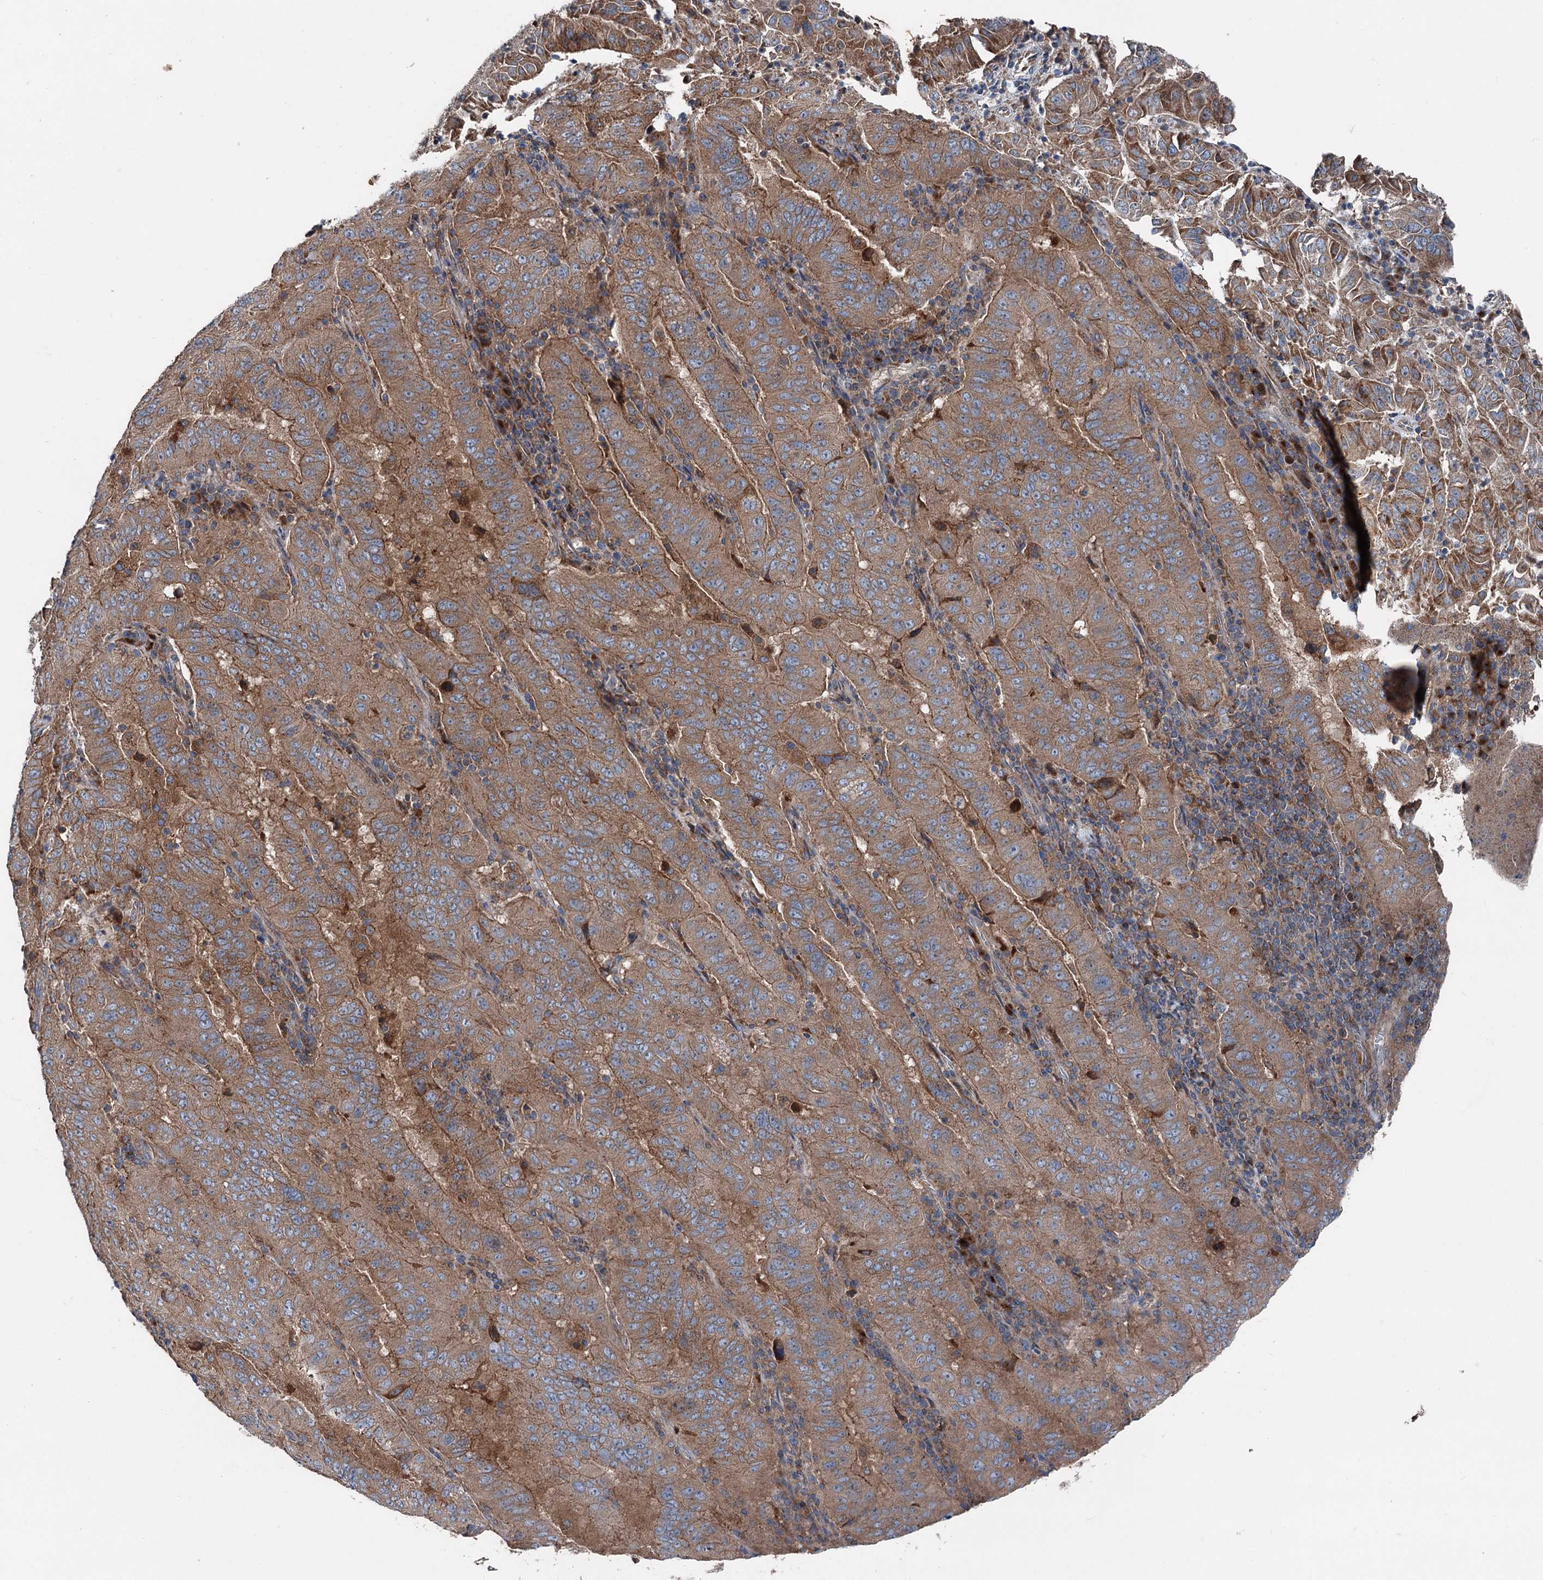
{"staining": {"intensity": "moderate", "quantity": ">75%", "location": "cytoplasmic/membranous"}, "tissue": "pancreatic cancer", "cell_type": "Tumor cells", "image_type": "cancer", "snomed": [{"axis": "morphology", "description": "Adenocarcinoma, NOS"}, {"axis": "topography", "description": "Pancreas"}], "caption": "The image shows a brown stain indicating the presence of a protein in the cytoplasmic/membranous of tumor cells in pancreatic adenocarcinoma.", "gene": "RUFY1", "patient": {"sex": "male", "age": 63}}